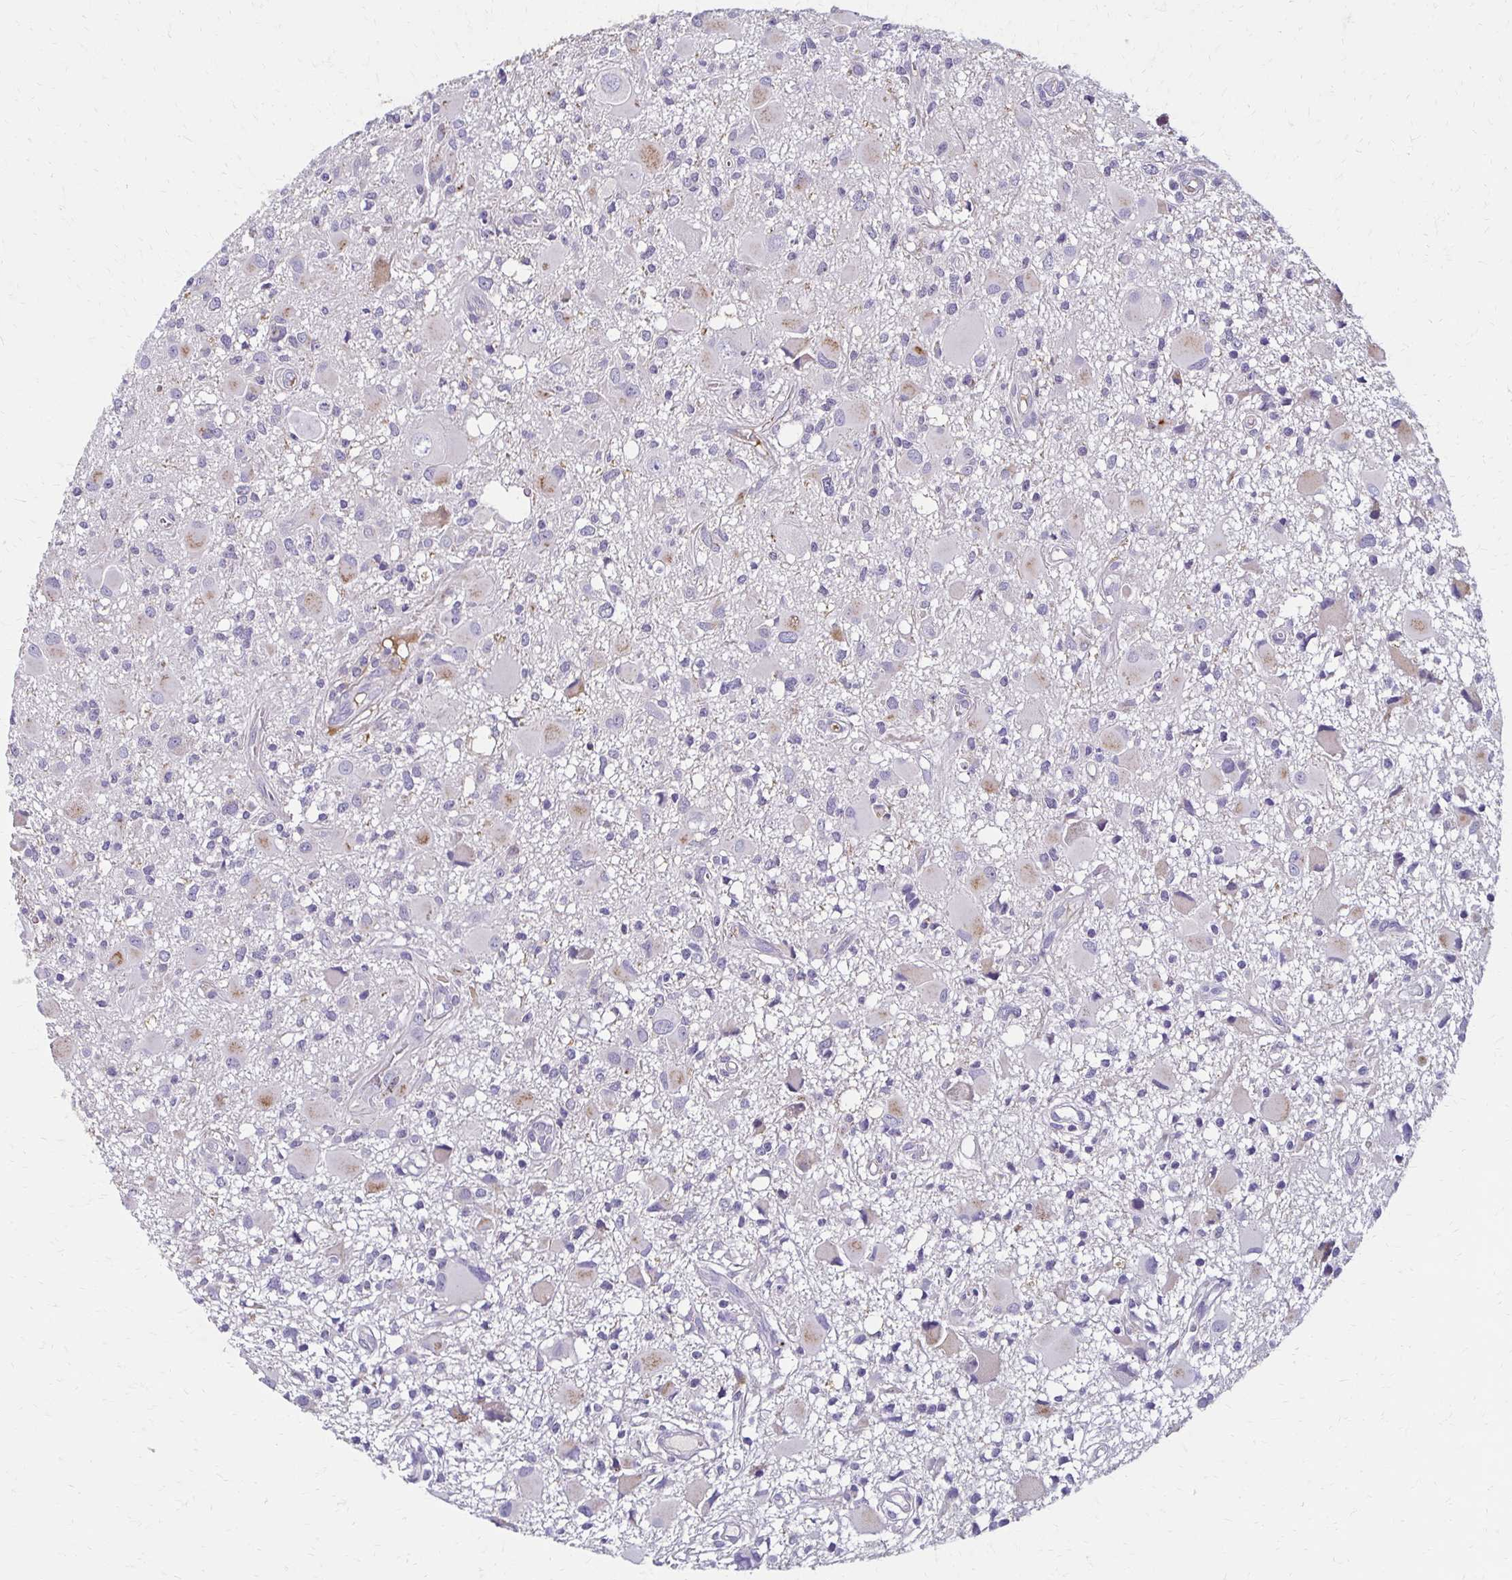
{"staining": {"intensity": "weak", "quantity": "<25%", "location": "cytoplasmic/membranous"}, "tissue": "glioma", "cell_type": "Tumor cells", "image_type": "cancer", "snomed": [{"axis": "morphology", "description": "Glioma, malignant, High grade"}, {"axis": "topography", "description": "Brain"}], "caption": "Malignant glioma (high-grade) stained for a protein using IHC reveals no staining tumor cells.", "gene": "BBS12", "patient": {"sex": "male", "age": 54}}